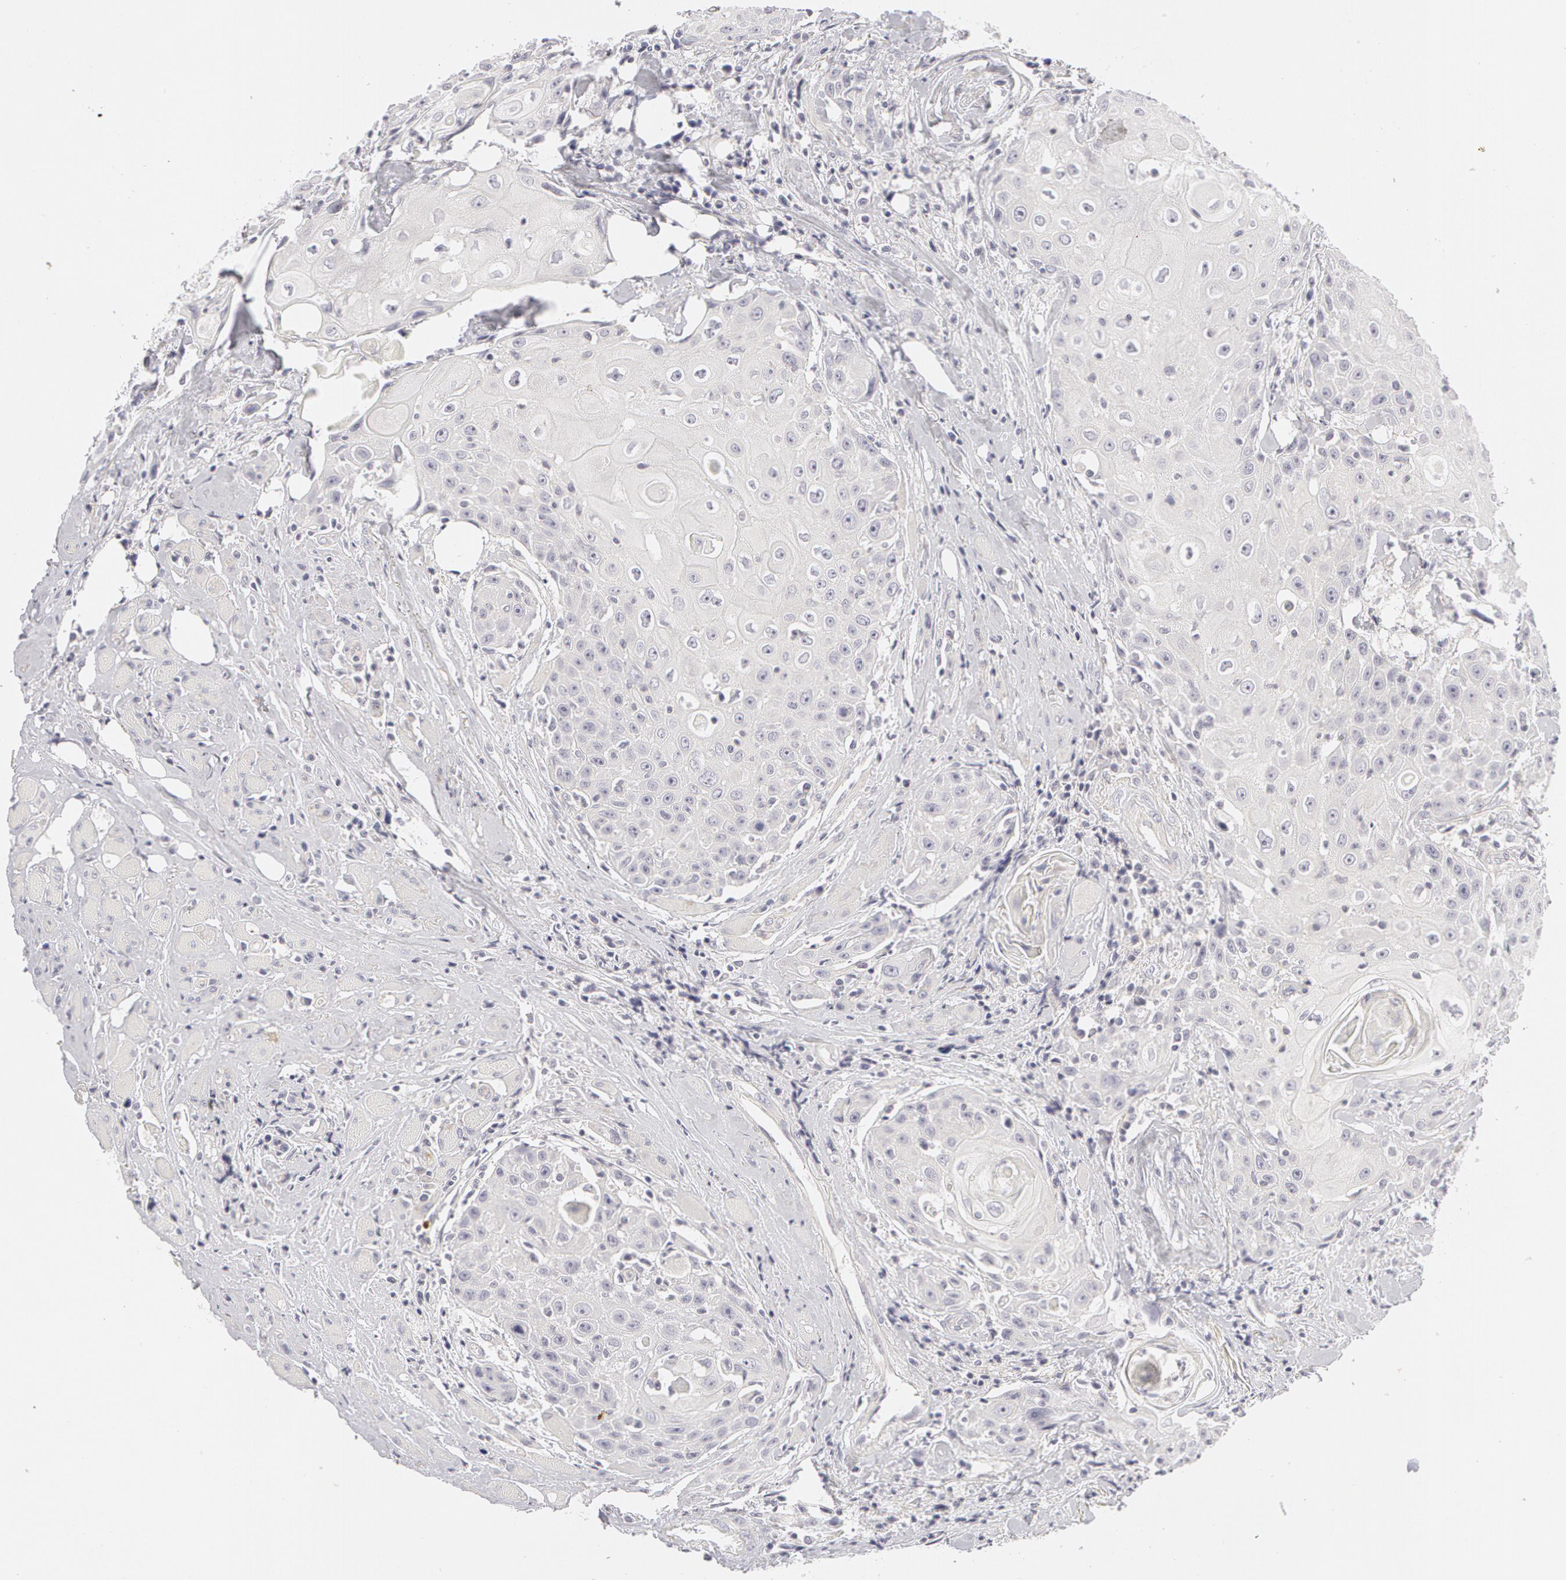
{"staining": {"intensity": "negative", "quantity": "none", "location": "none"}, "tissue": "head and neck cancer", "cell_type": "Tumor cells", "image_type": "cancer", "snomed": [{"axis": "morphology", "description": "Squamous cell carcinoma, NOS"}, {"axis": "topography", "description": "Oral tissue"}, {"axis": "topography", "description": "Head-Neck"}], "caption": "The IHC photomicrograph has no significant positivity in tumor cells of head and neck cancer (squamous cell carcinoma) tissue.", "gene": "ABCB1", "patient": {"sex": "female", "age": 82}}